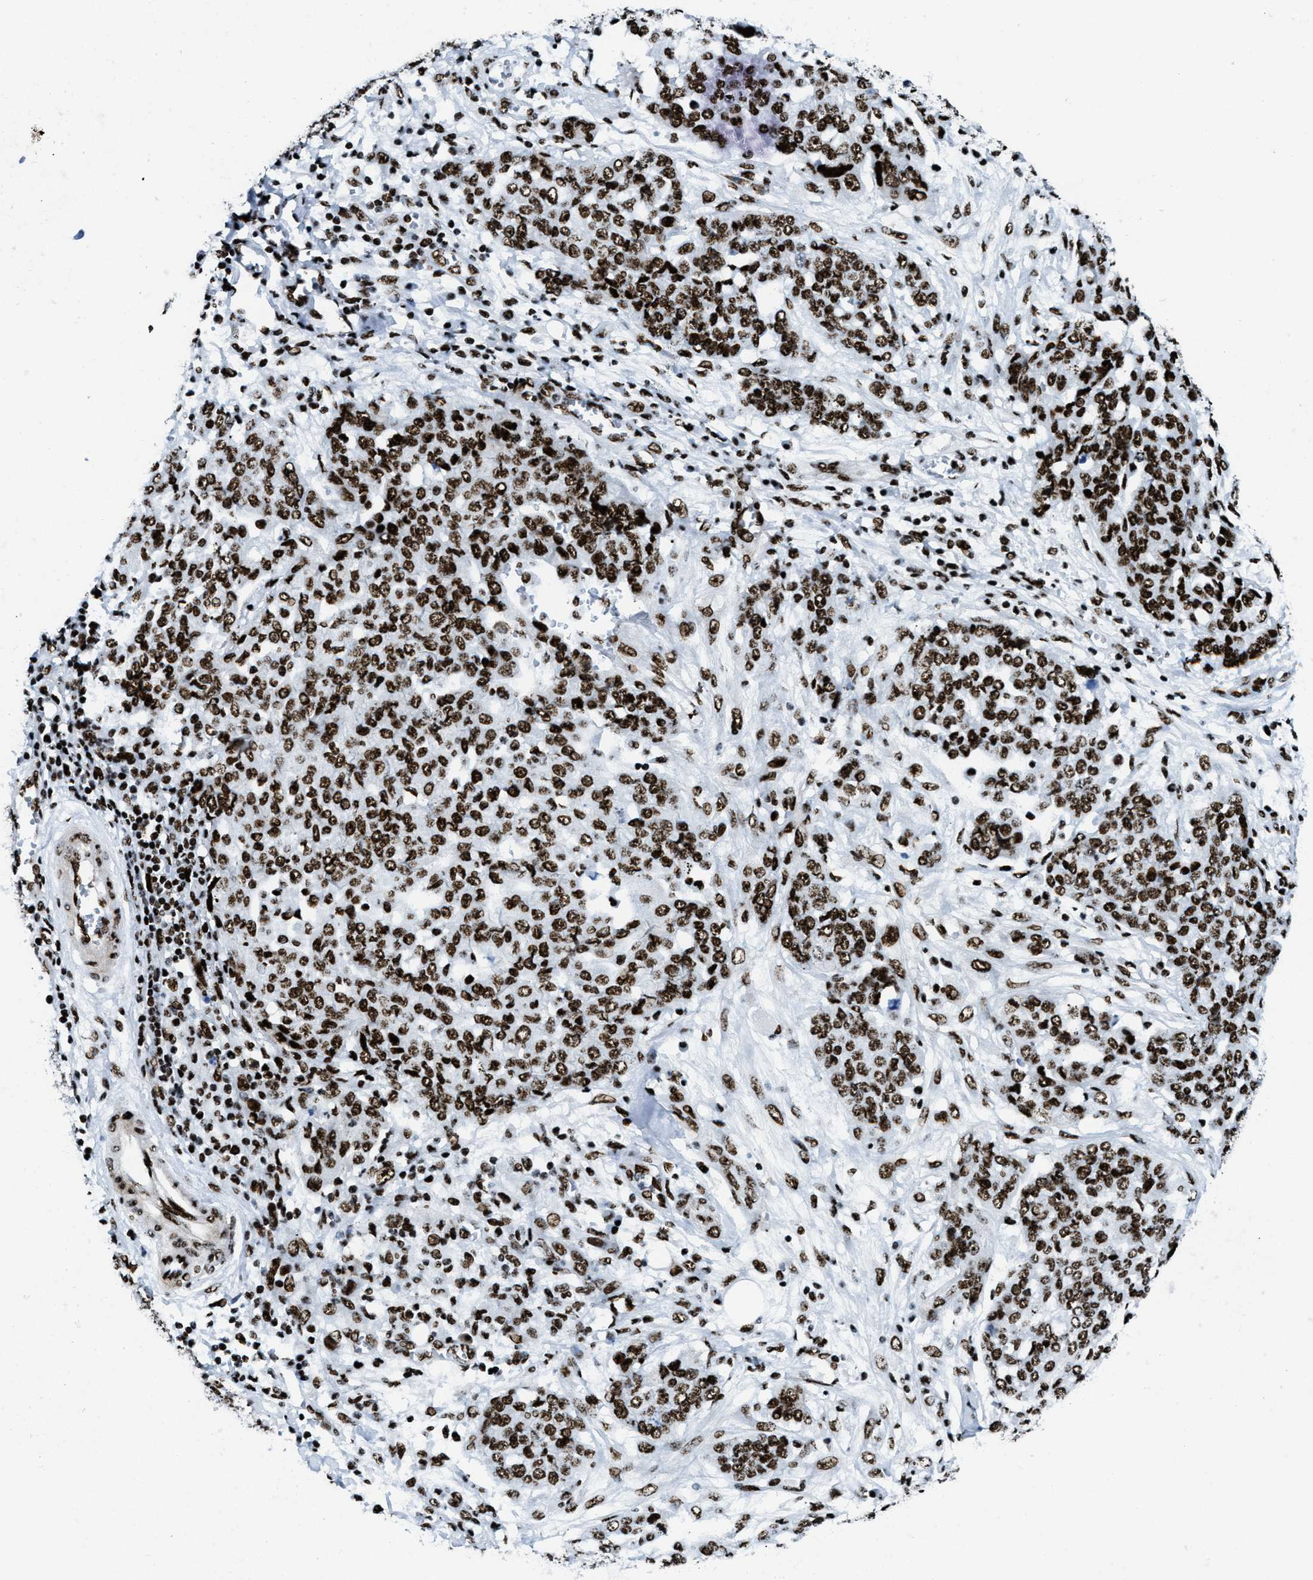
{"staining": {"intensity": "strong", "quantity": ">75%", "location": "nuclear"}, "tissue": "ovarian cancer", "cell_type": "Tumor cells", "image_type": "cancer", "snomed": [{"axis": "morphology", "description": "Cystadenocarcinoma, serous, NOS"}, {"axis": "topography", "description": "Soft tissue"}, {"axis": "topography", "description": "Ovary"}], "caption": "DAB immunohistochemical staining of ovarian cancer exhibits strong nuclear protein staining in about >75% of tumor cells.", "gene": "NONO", "patient": {"sex": "female", "age": 57}}